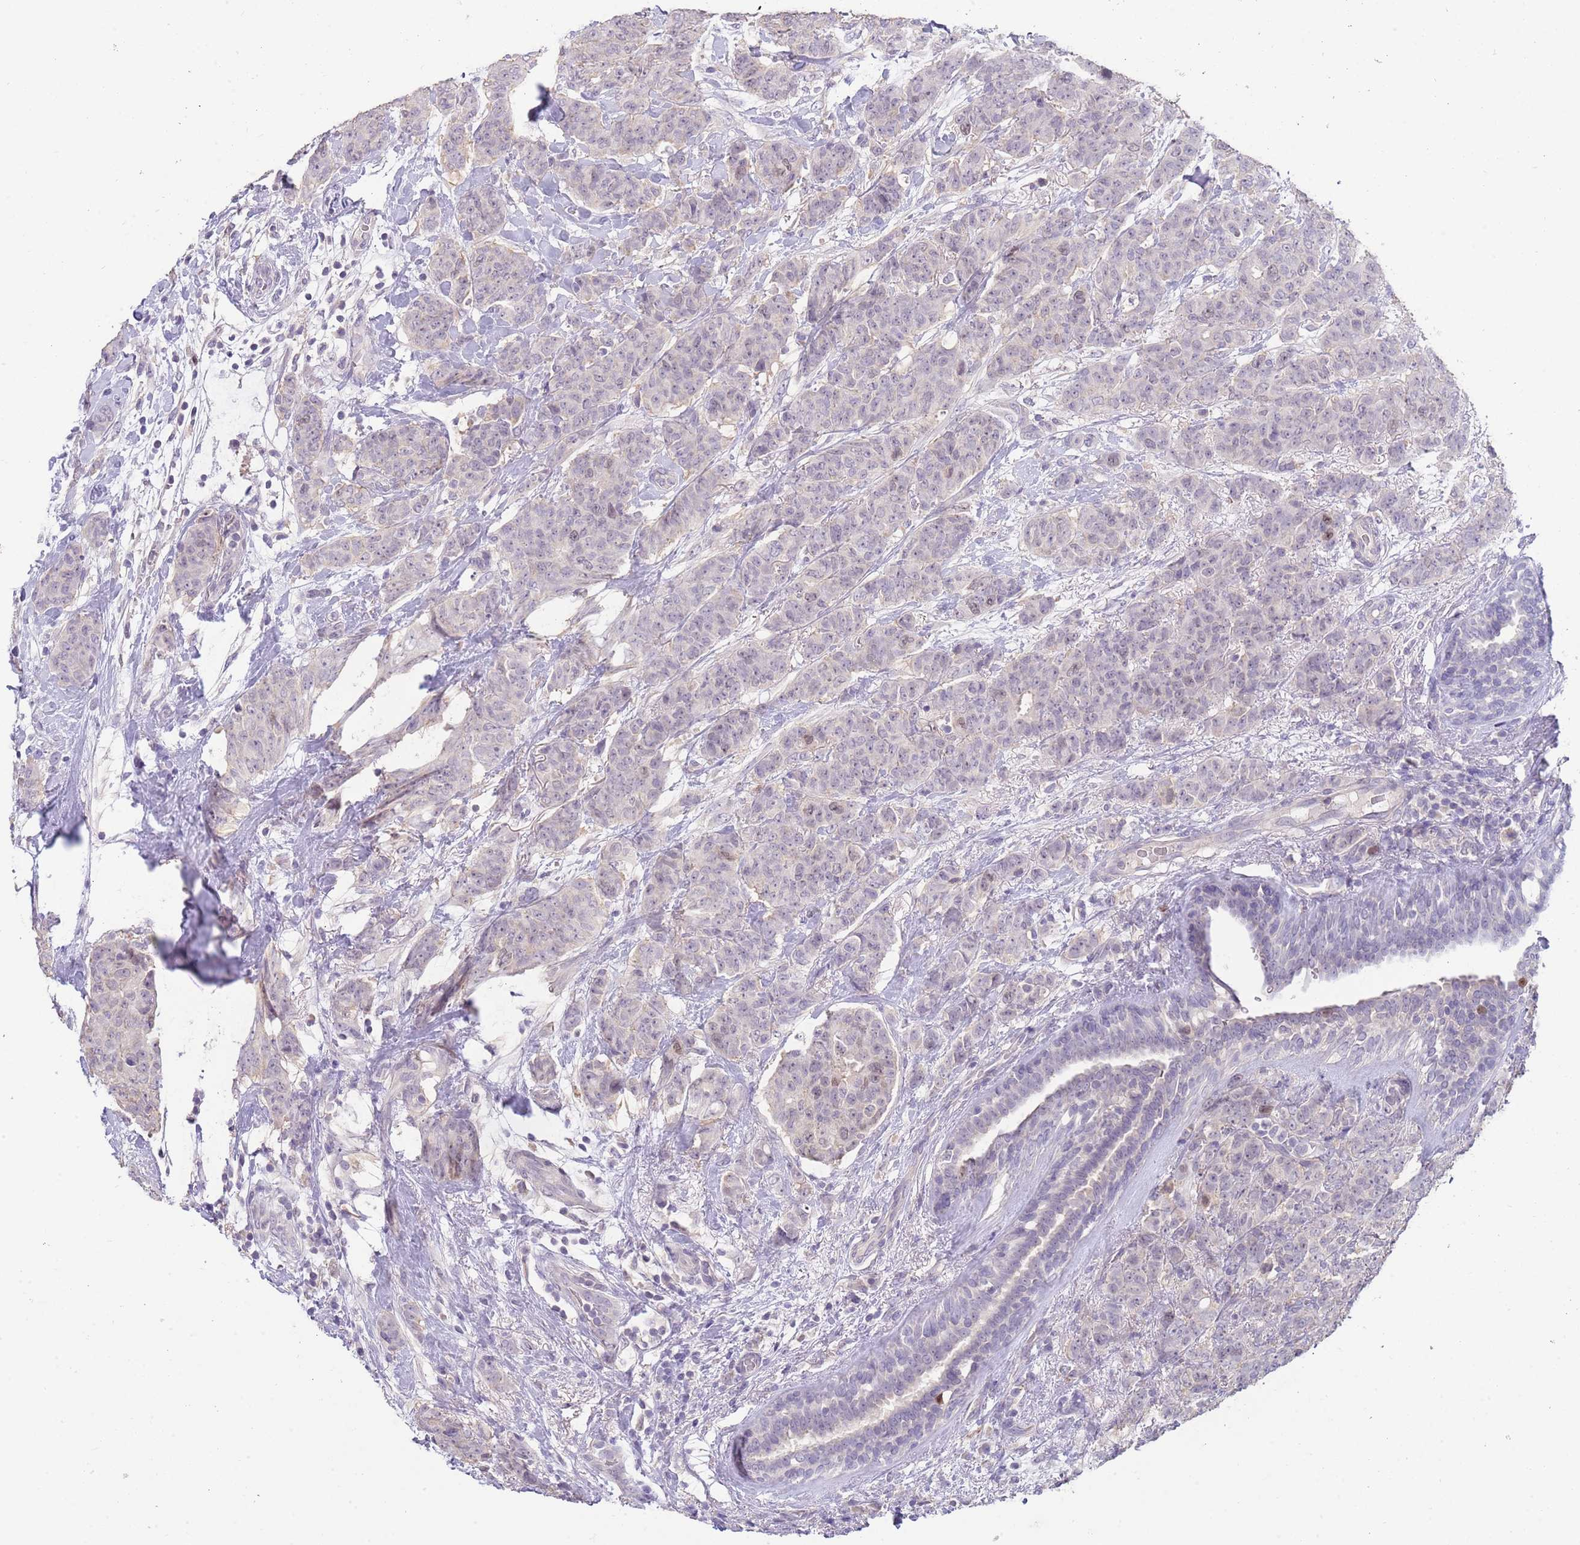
{"staining": {"intensity": "weak", "quantity": "<25%", "location": "nuclear"}, "tissue": "breast cancer", "cell_type": "Tumor cells", "image_type": "cancer", "snomed": [{"axis": "morphology", "description": "Duct carcinoma"}, {"axis": "topography", "description": "Breast"}], "caption": "An immunohistochemistry micrograph of breast invasive ductal carcinoma is shown. There is no staining in tumor cells of breast invasive ductal carcinoma.", "gene": "PIMREG", "patient": {"sex": "female", "age": 40}}